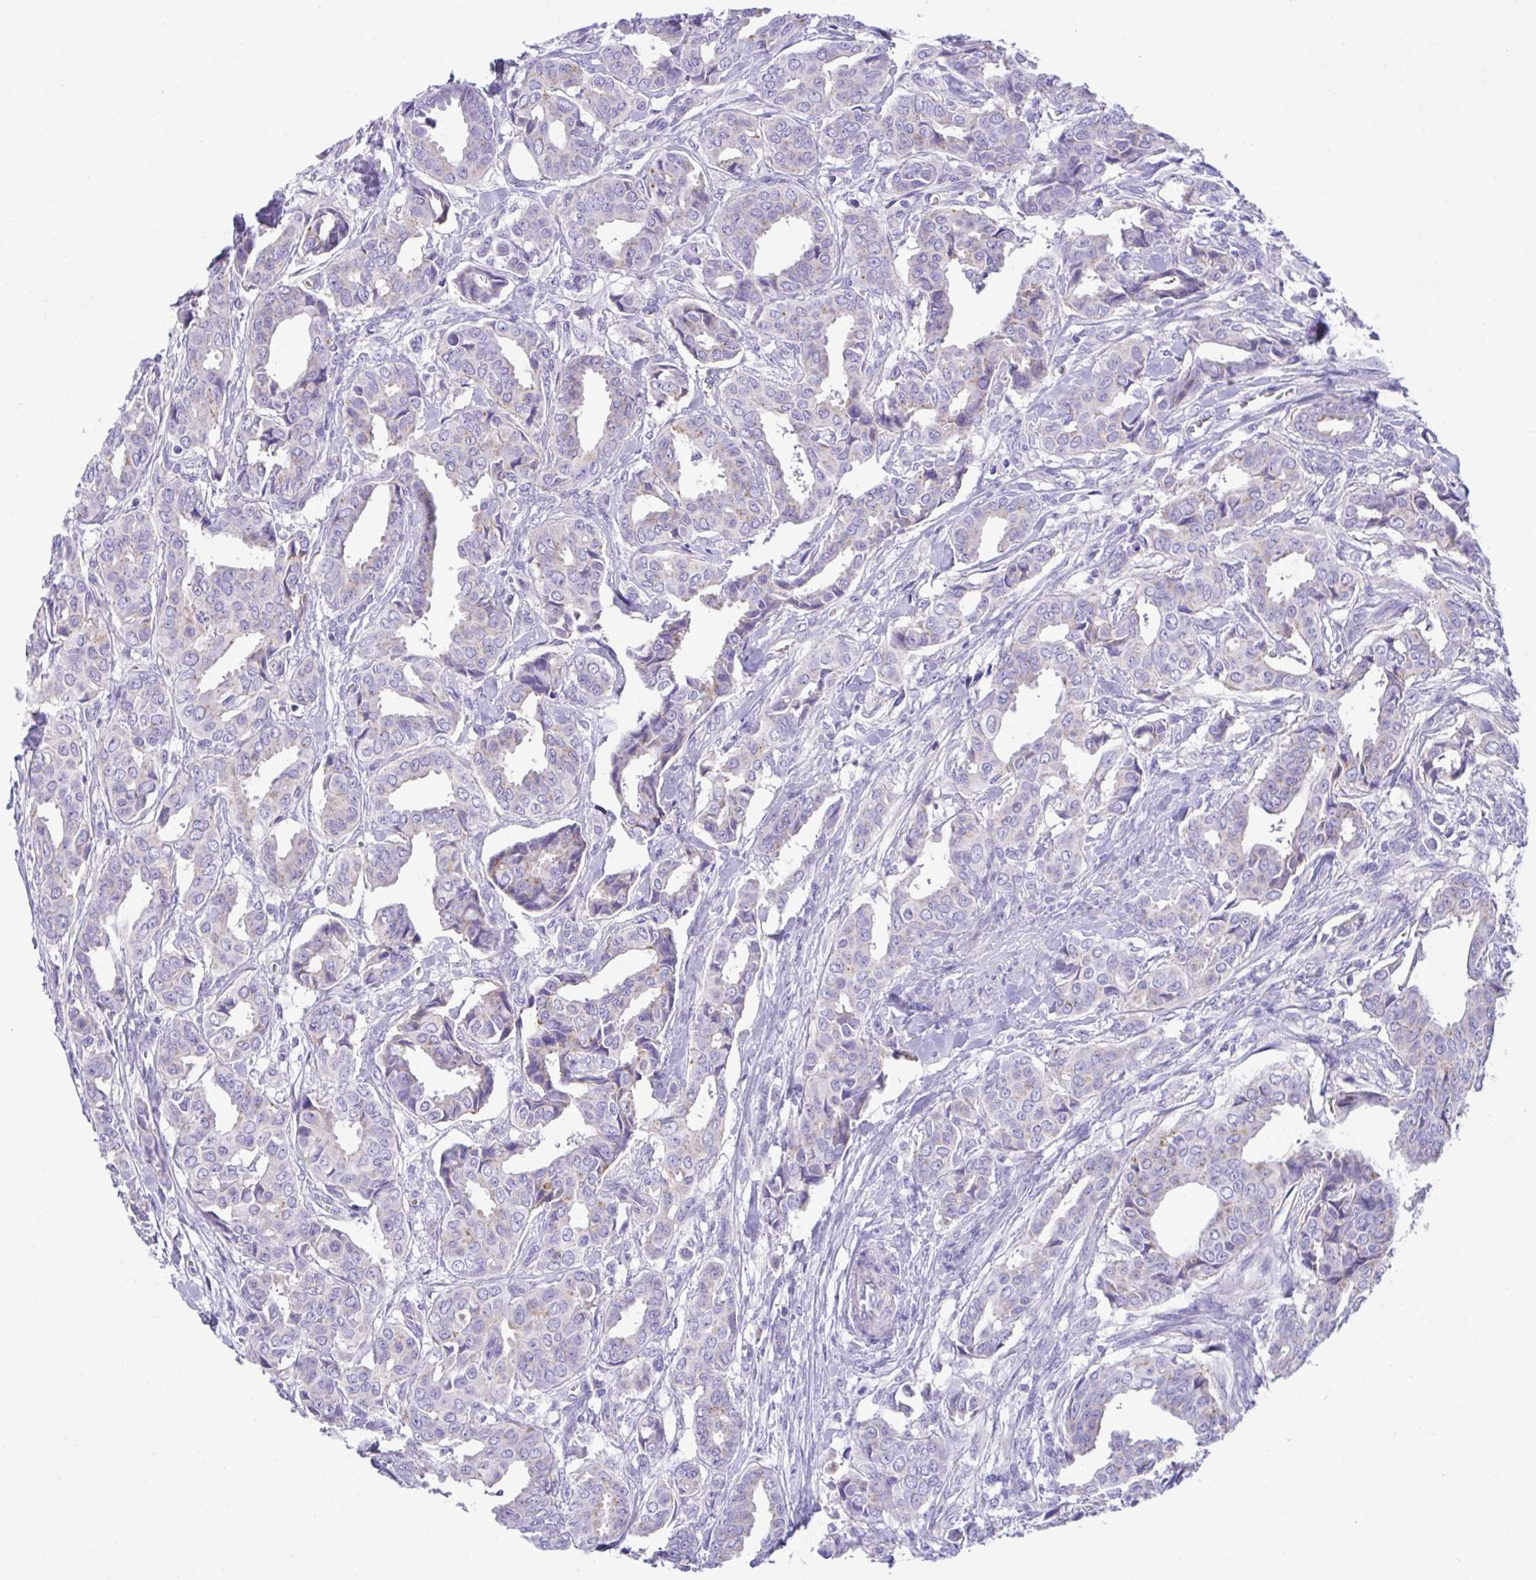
{"staining": {"intensity": "negative", "quantity": "none", "location": "none"}, "tissue": "breast cancer", "cell_type": "Tumor cells", "image_type": "cancer", "snomed": [{"axis": "morphology", "description": "Duct carcinoma"}, {"axis": "topography", "description": "Breast"}], "caption": "A histopathology image of human breast cancer (infiltrating ductal carcinoma) is negative for staining in tumor cells.", "gene": "TMEM106B", "patient": {"sex": "female", "age": 45}}